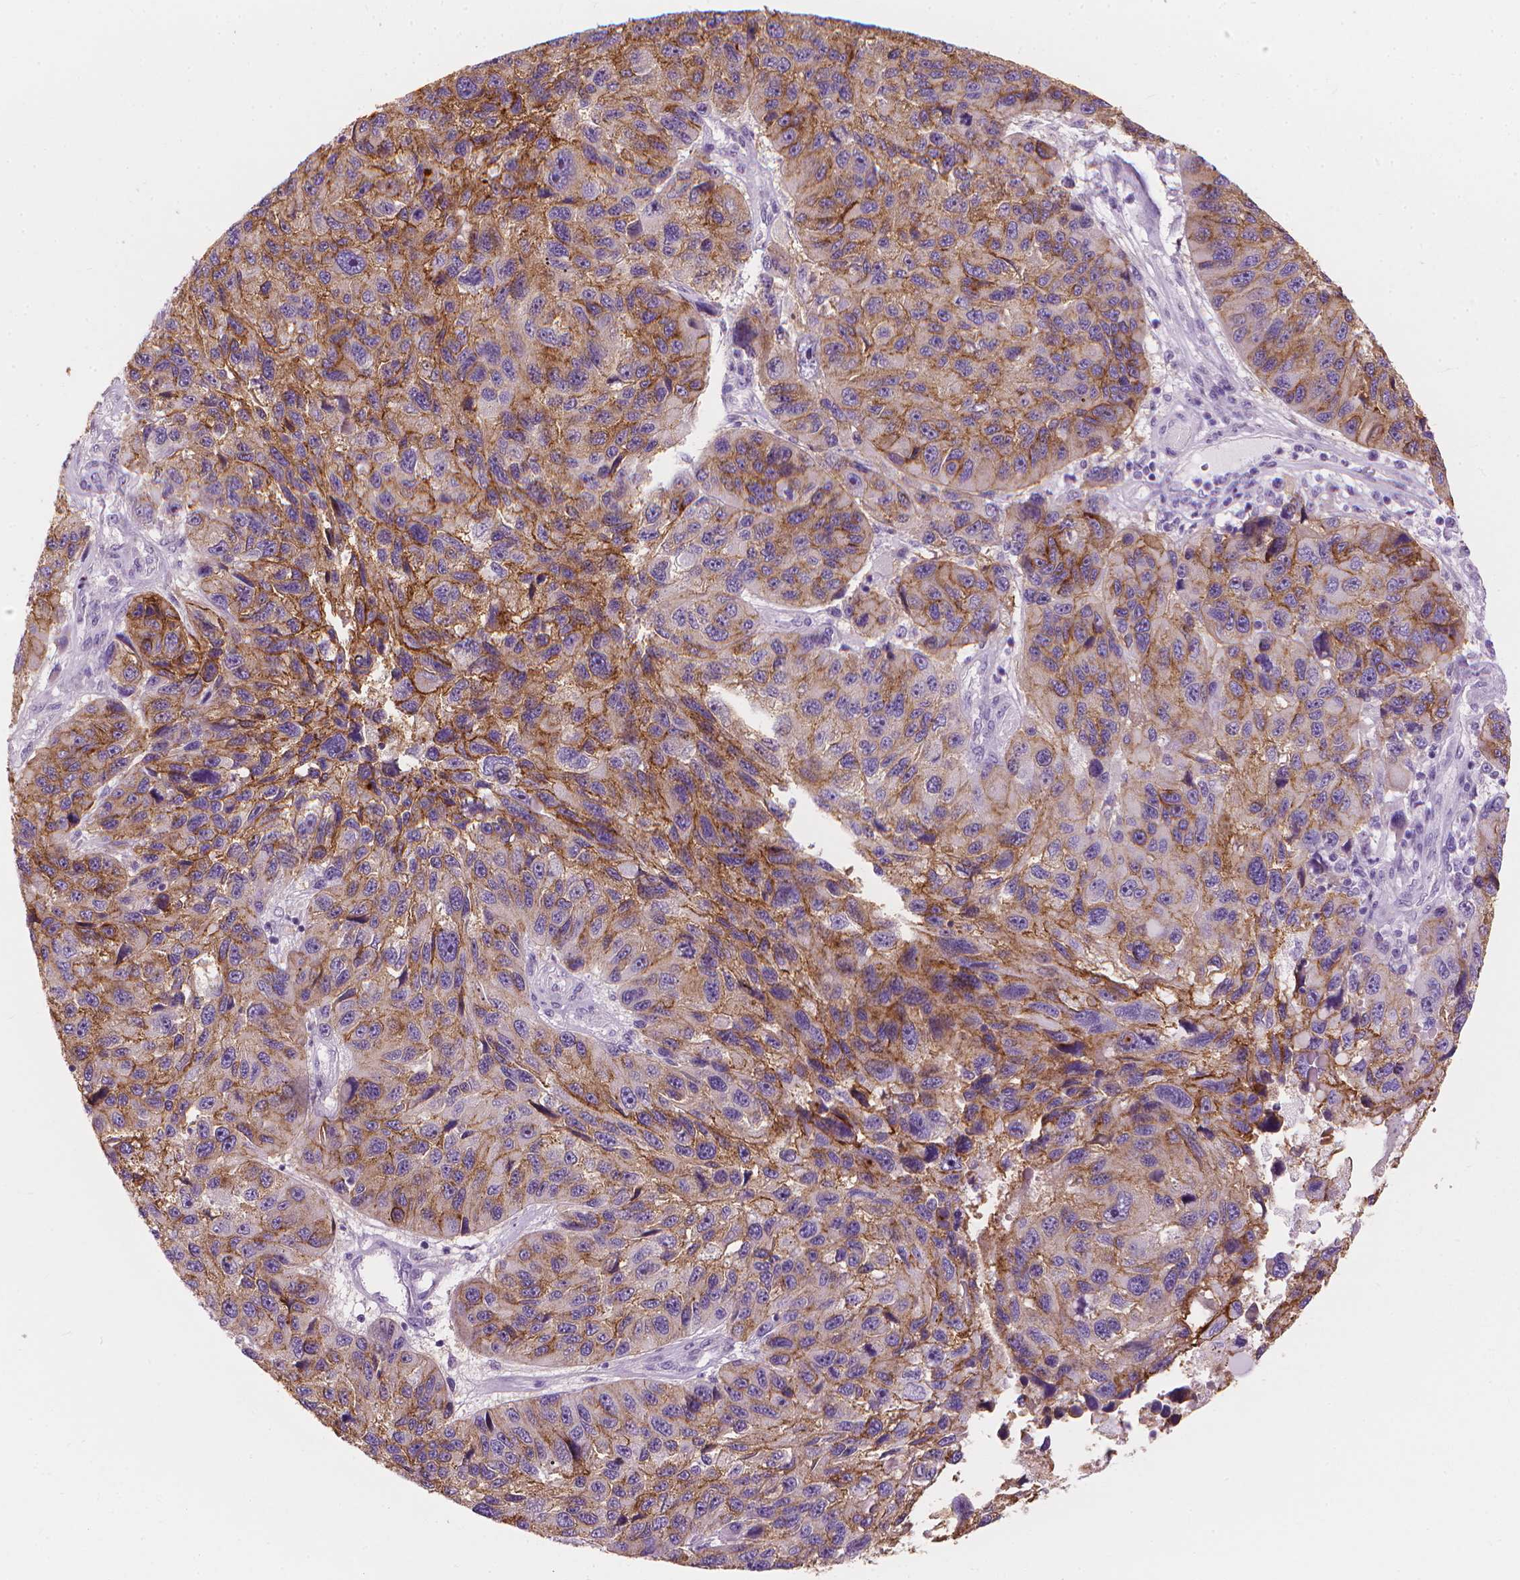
{"staining": {"intensity": "moderate", "quantity": "25%-75%", "location": "cytoplasmic/membranous"}, "tissue": "melanoma", "cell_type": "Tumor cells", "image_type": "cancer", "snomed": [{"axis": "morphology", "description": "Malignant melanoma, NOS"}, {"axis": "topography", "description": "Skin"}], "caption": "High-power microscopy captured an immunohistochemistry image of malignant melanoma, revealing moderate cytoplasmic/membranous expression in approximately 25%-75% of tumor cells.", "gene": "GPRC5A", "patient": {"sex": "male", "age": 53}}